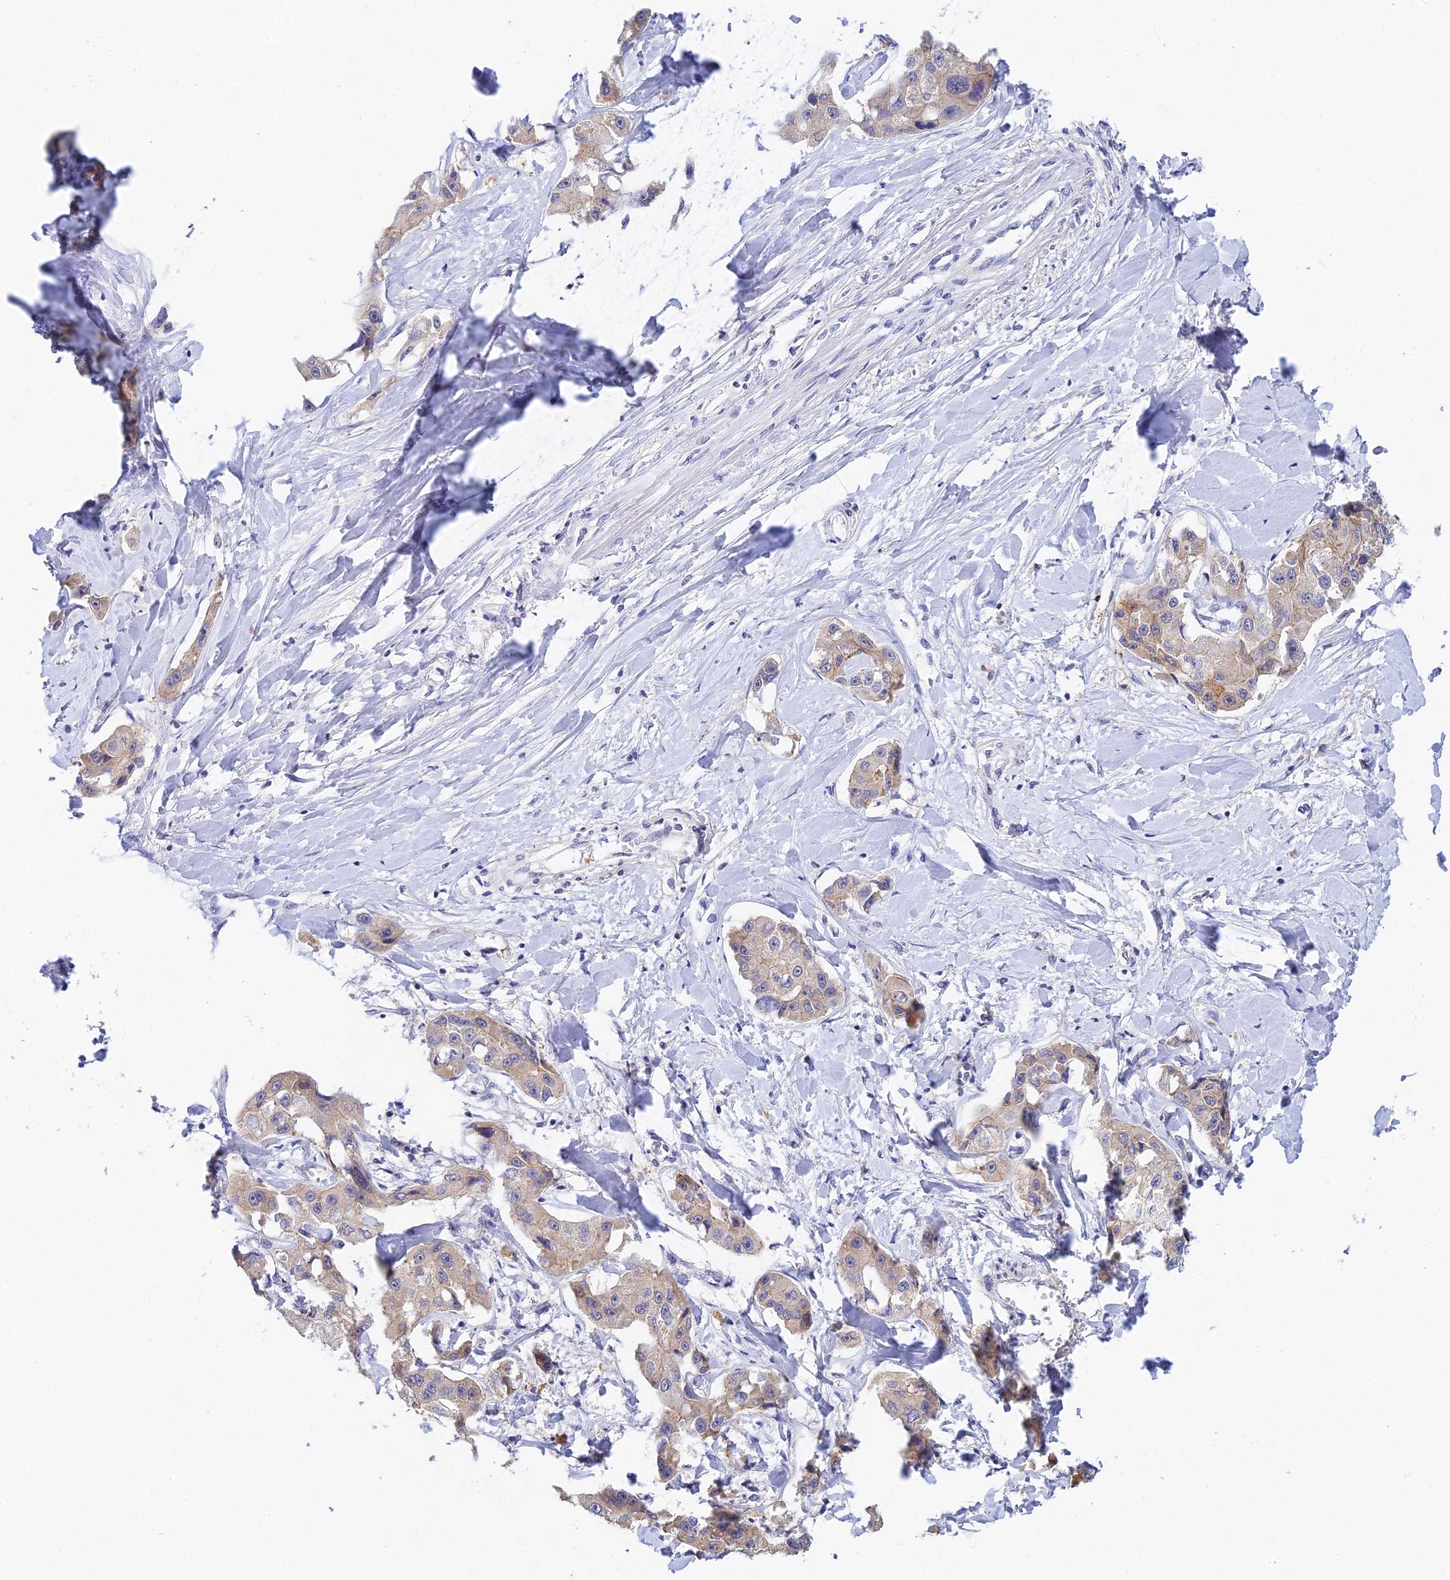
{"staining": {"intensity": "weak", "quantity": "25%-75%", "location": "cytoplasmic/membranous"}, "tissue": "liver cancer", "cell_type": "Tumor cells", "image_type": "cancer", "snomed": [{"axis": "morphology", "description": "Cholangiocarcinoma"}, {"axis": "topography", "description": "Liver"}], "caption": "An IHC micrograph of tumor tissue is shown. Protein staining in brown shows weak cytoplasmic/membranous positivity in liver cancer (cholangiocarcinoma) within tumor cells.", "gene": "HOXB1", "patient": {"sex": "male", "age": 59}}